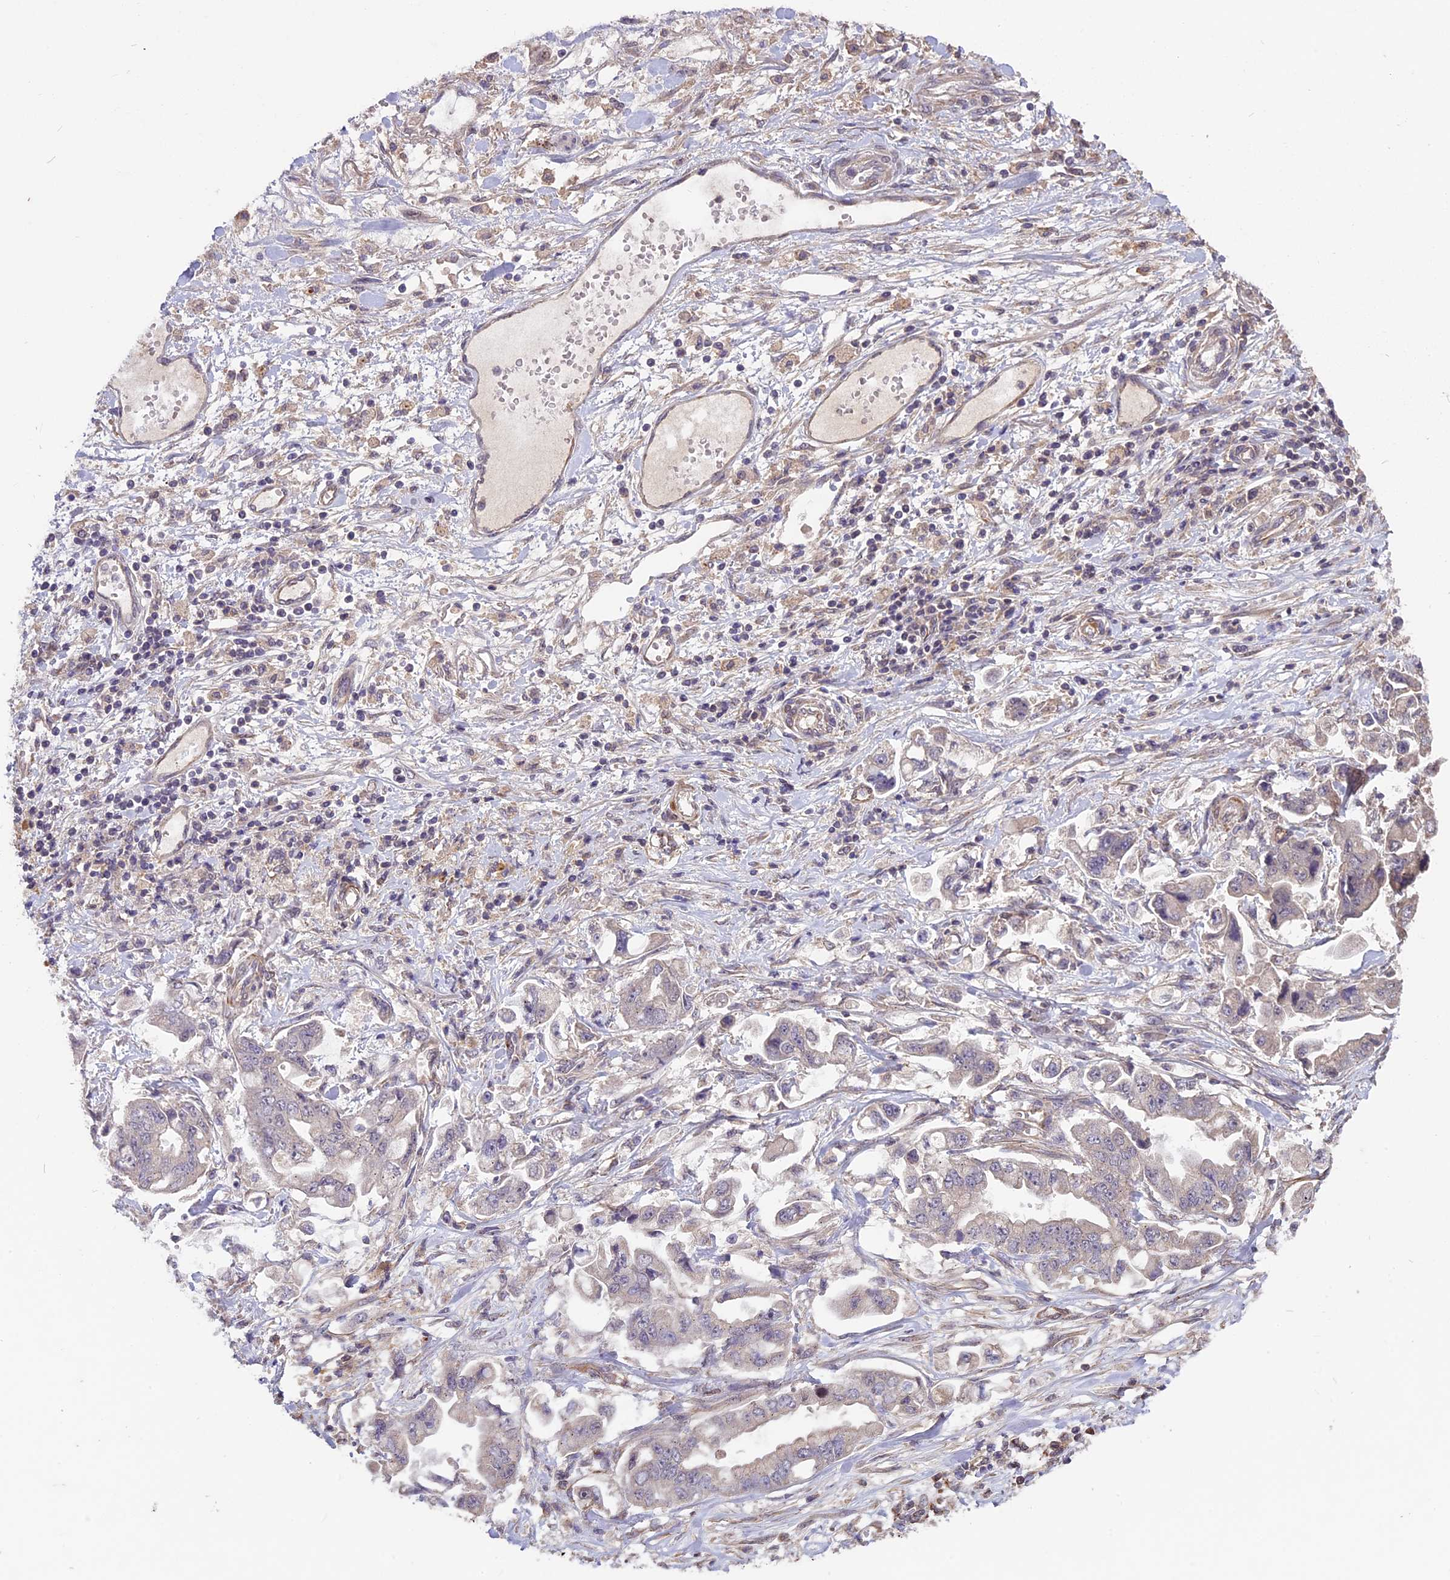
{"staining": {"intensity": "negative", "quantity": "none", "location": "none"}, "tissue": "stomach cancer", "cell_type": "Tumor cells", "image_type": "cancer", "snomed": [{"axis": "morphology", "description": "Adenocarcinoma, NOS"}, {"axis": "topography", "description": "Stomach"}], "caption": "IHC photomicrograph of neoplastic tissue: stomach cancer stained with DAB (3,3'-diaminobenzidine) demonstrates no significant protein positivity in tumor cells.", "gene": "C3orf70", "patient": {"sex": "male", "age": 62}}